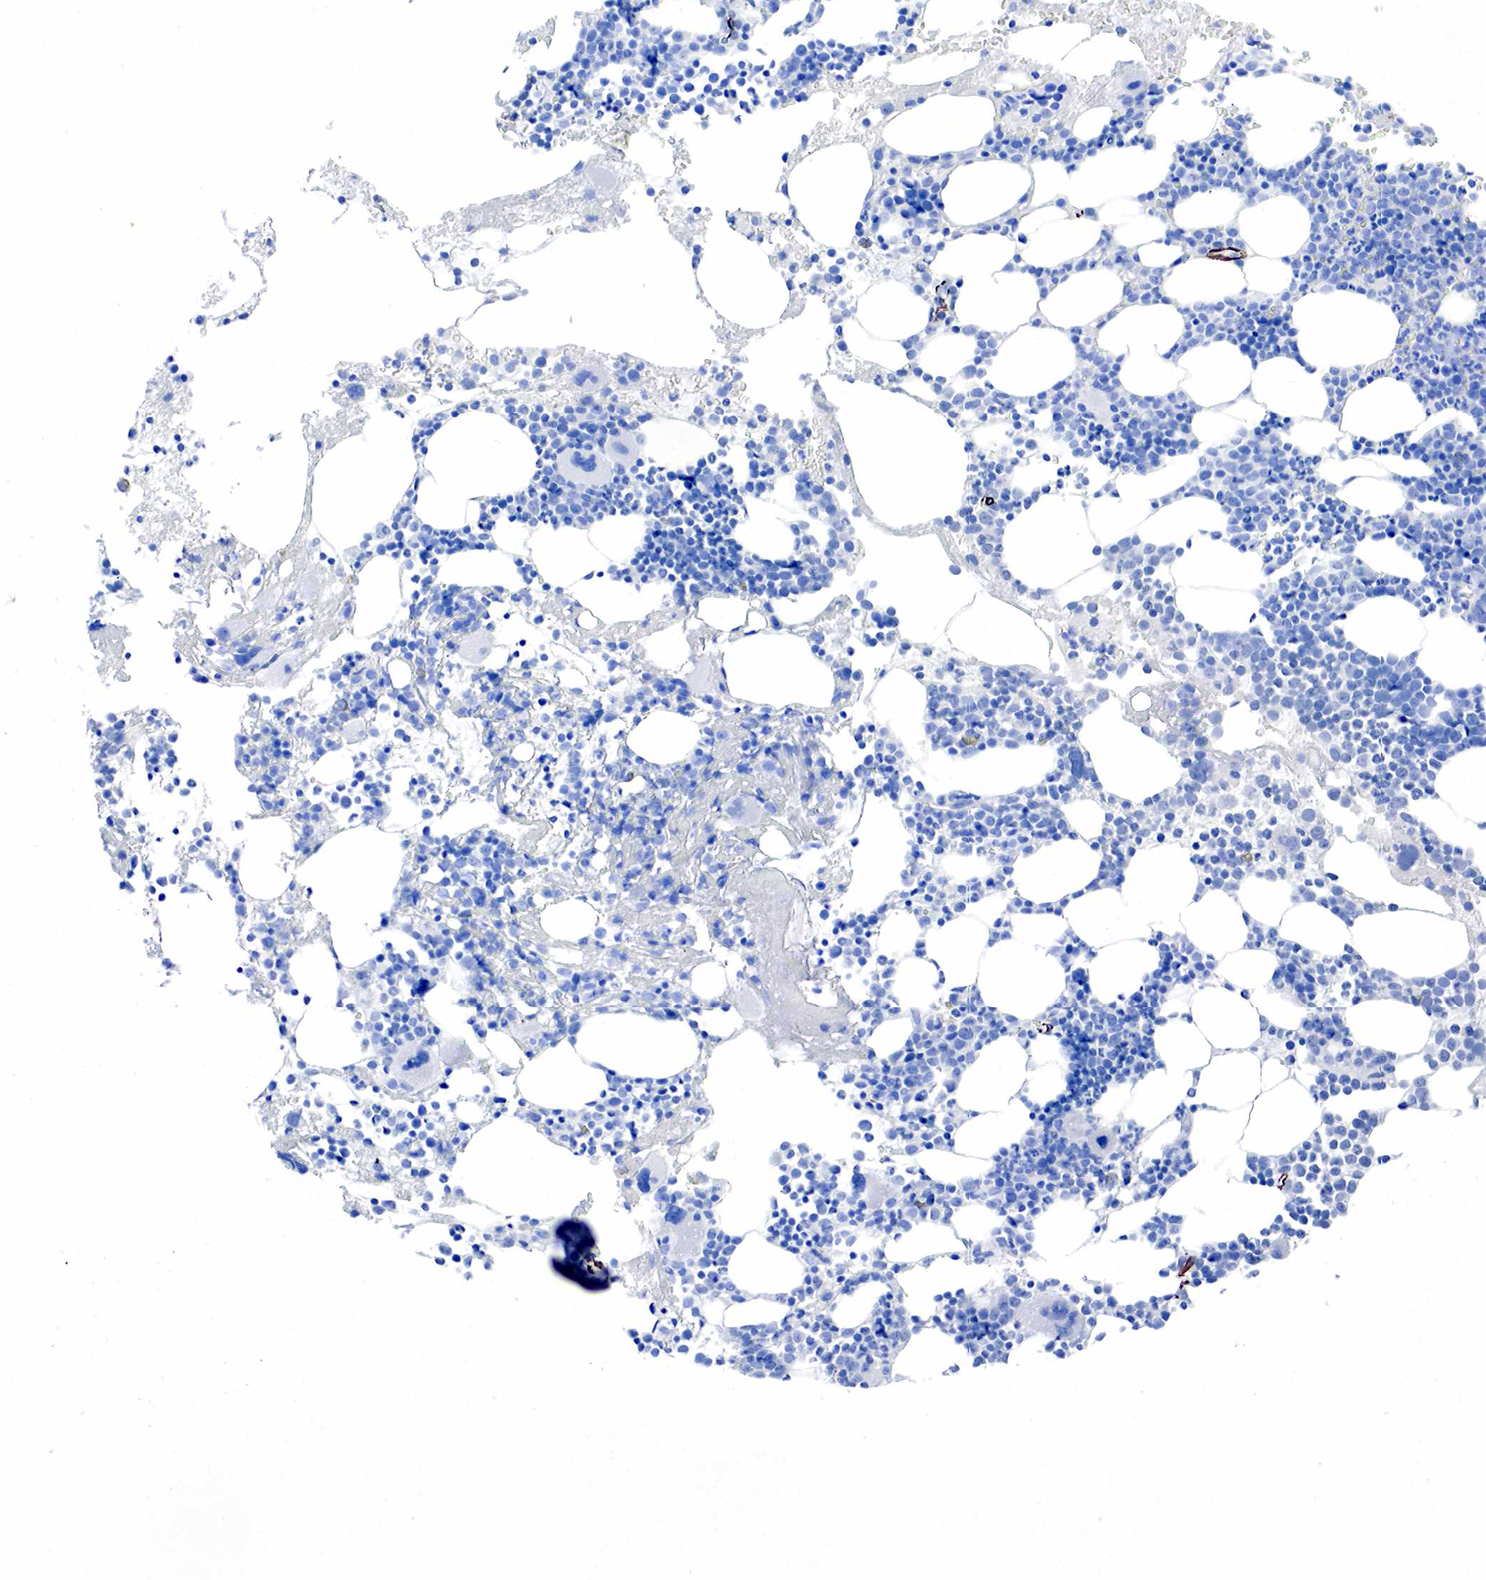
{"staining": {"intensity": "negative", "quantity": "none", "location": "none"}, "tissue": "bone marrow", "cell_type": "Hematopoietic cells", "image_type": "normal", "snomed": [{"axis": "morphology", "description": "Normal tissue, NOS"}, {"axis": "topography", "description": "Bone marrow"}], "caption": "This is an IHC image of unremarkable bone marrow. There is no expression in hematopoietic cells.", "gene": "ACTA2", "patient": {"sex": "male", "age": 75}}